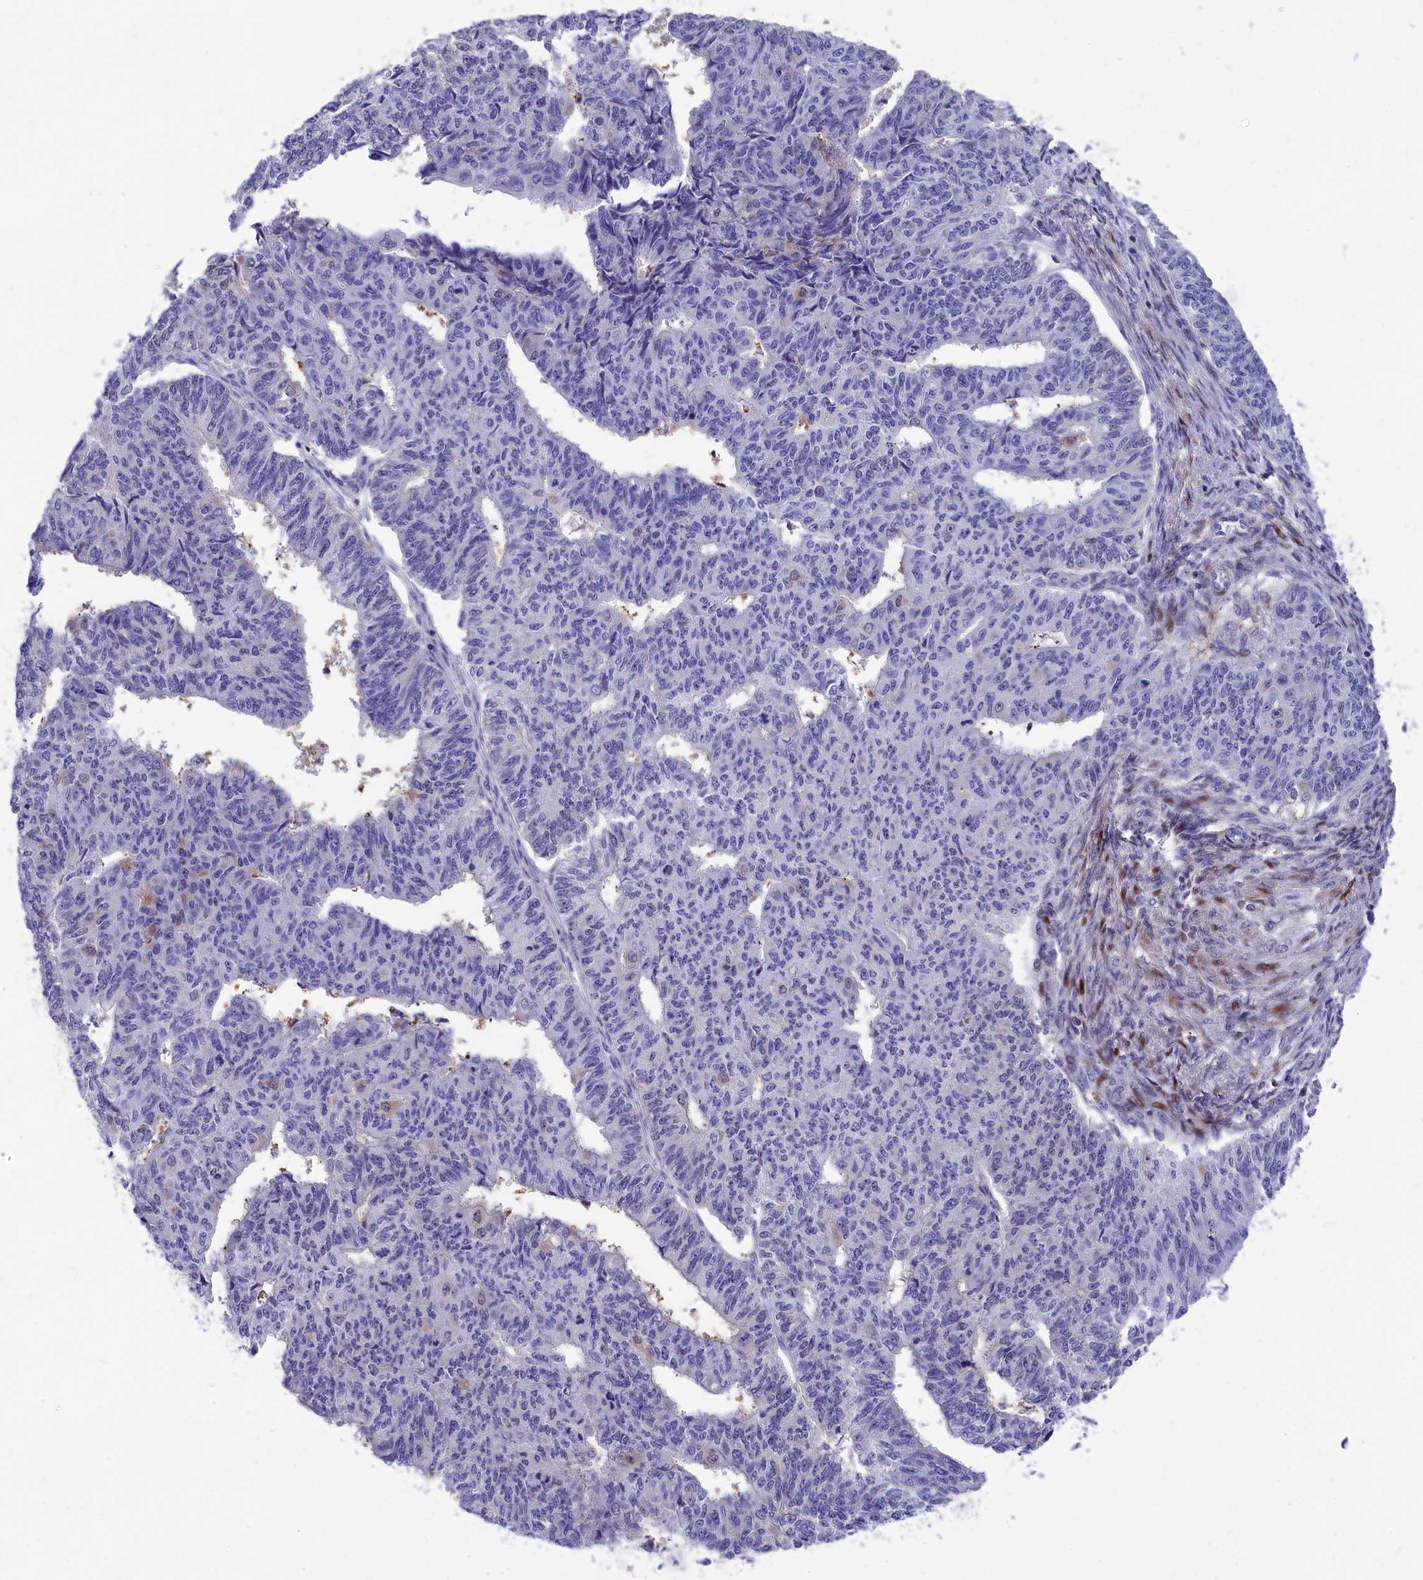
{"staining": {"intensity": "negative", "quantity": "none", "location": "none"}, "tissue": "endometrial cancer", "cell_type": "Tumor cells", "image_type": "cancer", "snomed": [{"axis": "morphology", "description": "Adenocarcinoma, NOS"}, {"axis": "topography", "description": "Endometrium"}], "caption": "This is an IHC histopathology image of adenocarcinoma (endometrial). There is no expression in tumor cells.", "gene": "NKPD1", "patient": {"sex": "female", "age": 32}}